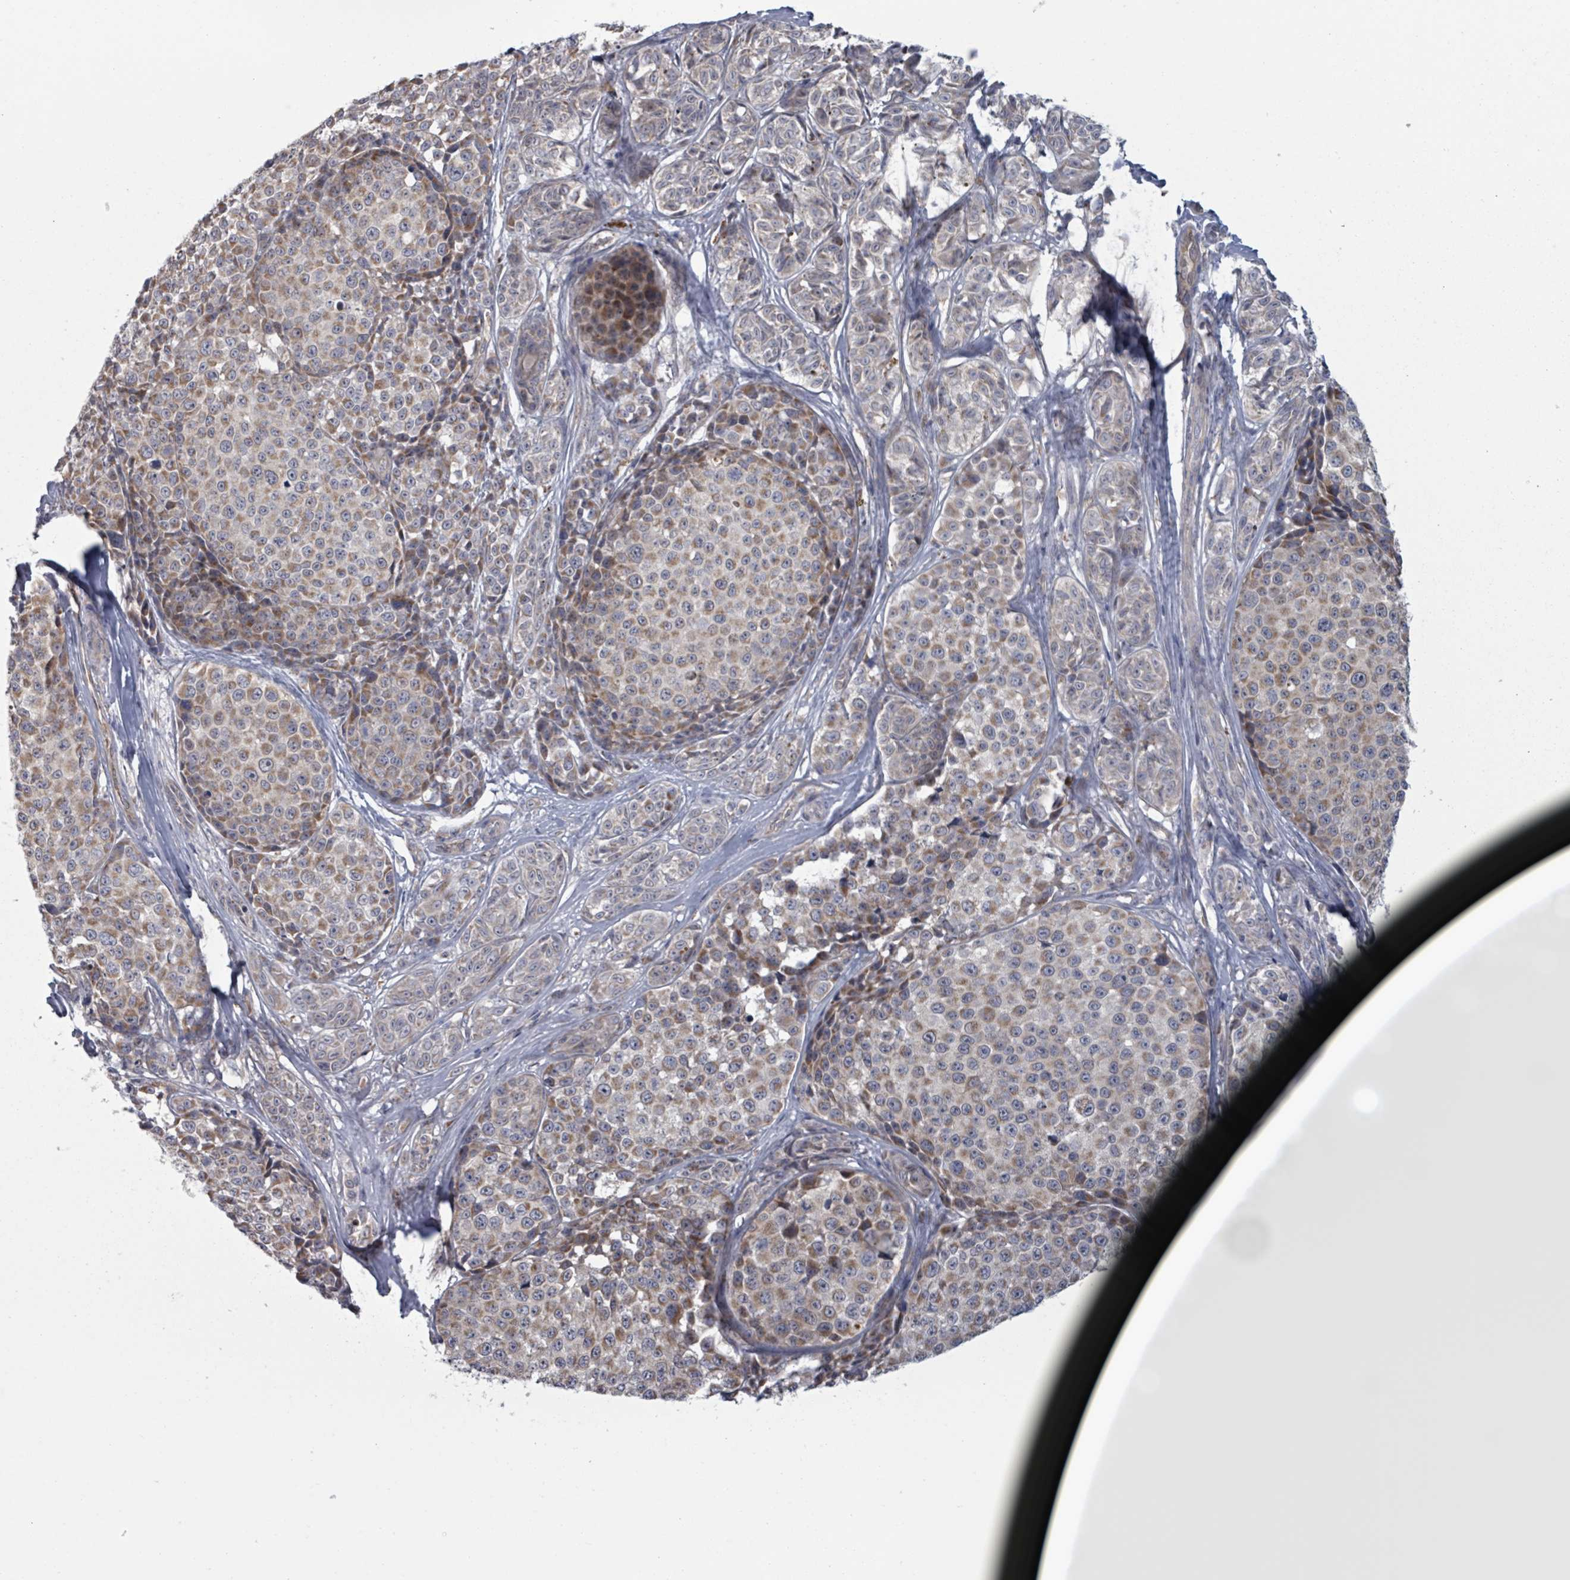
{"staining": {"intensity": "moderate", "quantity": "25%-75%", "location": "cytoplasmic/membranous"}, "tissue": "melanoma", "cell_type": "Tumor cells", "image_type": "cancer", "snomed": [{"axis": "morphology", "description": "Malignant melanoma, NOS"}, {"axis": "topography", "description": "Skin"}], "caption": "Melanoma was stained to show a protein in brown. There is medium levels of moderate cytoplasmic/membranous staining in about 25%-75% of tumor cells.", "gene": "FKBP1A", "patient": {"sex": "female", "age": 35}}